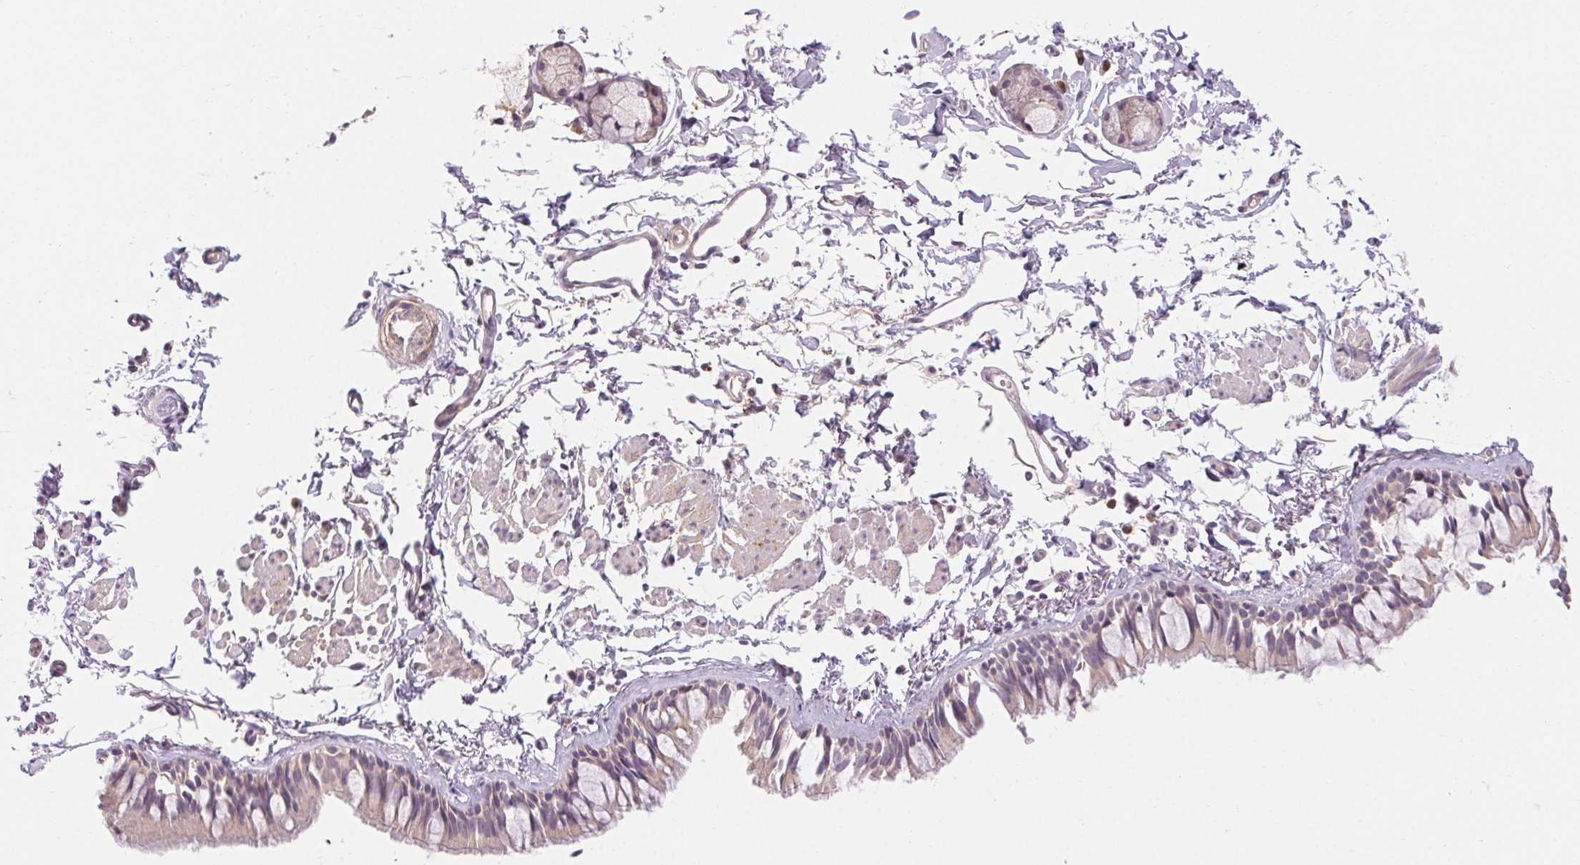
{"staining": {"intensity": "weak", "quantity": "25%-75%", "location": "cytoplasmic/membranous"}, "tissue": "bronchus", "cell_type": "Respiratory epithelial cells", "image_type": "normal", "snomed": [{"axis": "morphology", "description": "Normal tissue, NOS"}, {"axis": "topography", "description": "Bronchus"}], "caption": "Protein staining reveals weak cytoplasmic/membranous expression in approximately 25%-75% of respiratory epithelial cells in unremarkable bronchus.", "gene": "TMEM52B", "patient": {"sex": "female", "age": 59}}